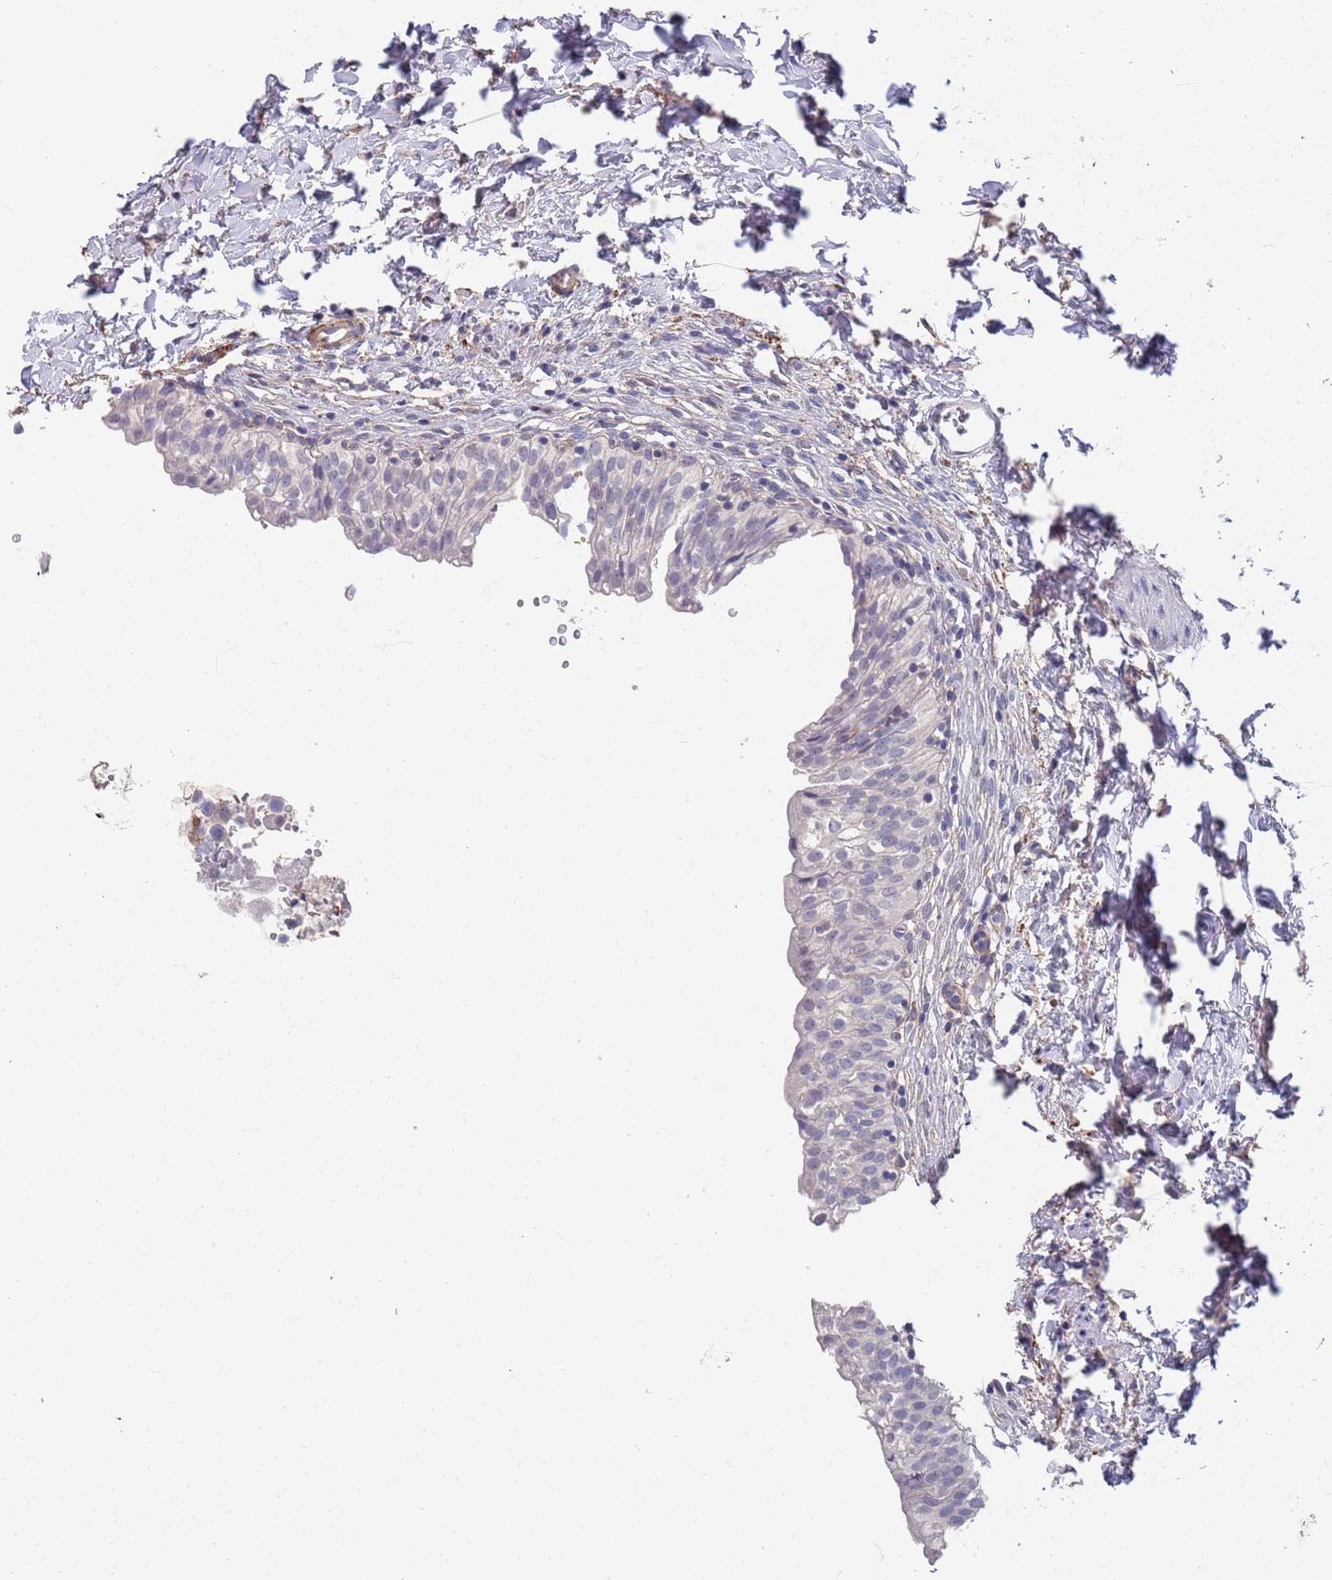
{"staining": {"intensity": "negative", "quantity": "none", "location": "none"}, "tissue": "urinary bladder", "cell_type": "Urothelial cells", "image_type": "normal", "snomed": [{"axis": "morphology", "description": "Normal tissue, NOS"}, {"axis": "topography", "description": "Urinary bladder"}], "caption": "An immunohistochemistry (IHC) photomicrograph of normal urinary bladder is shown. There is no staining in urothelial cells of urinary bladder. The staining is performed using DAB brown chromogen with nuclei counter-stained in using hematoxylin.", "gene": "ANK2", "patient": {"sex": "male", "age": 55}}